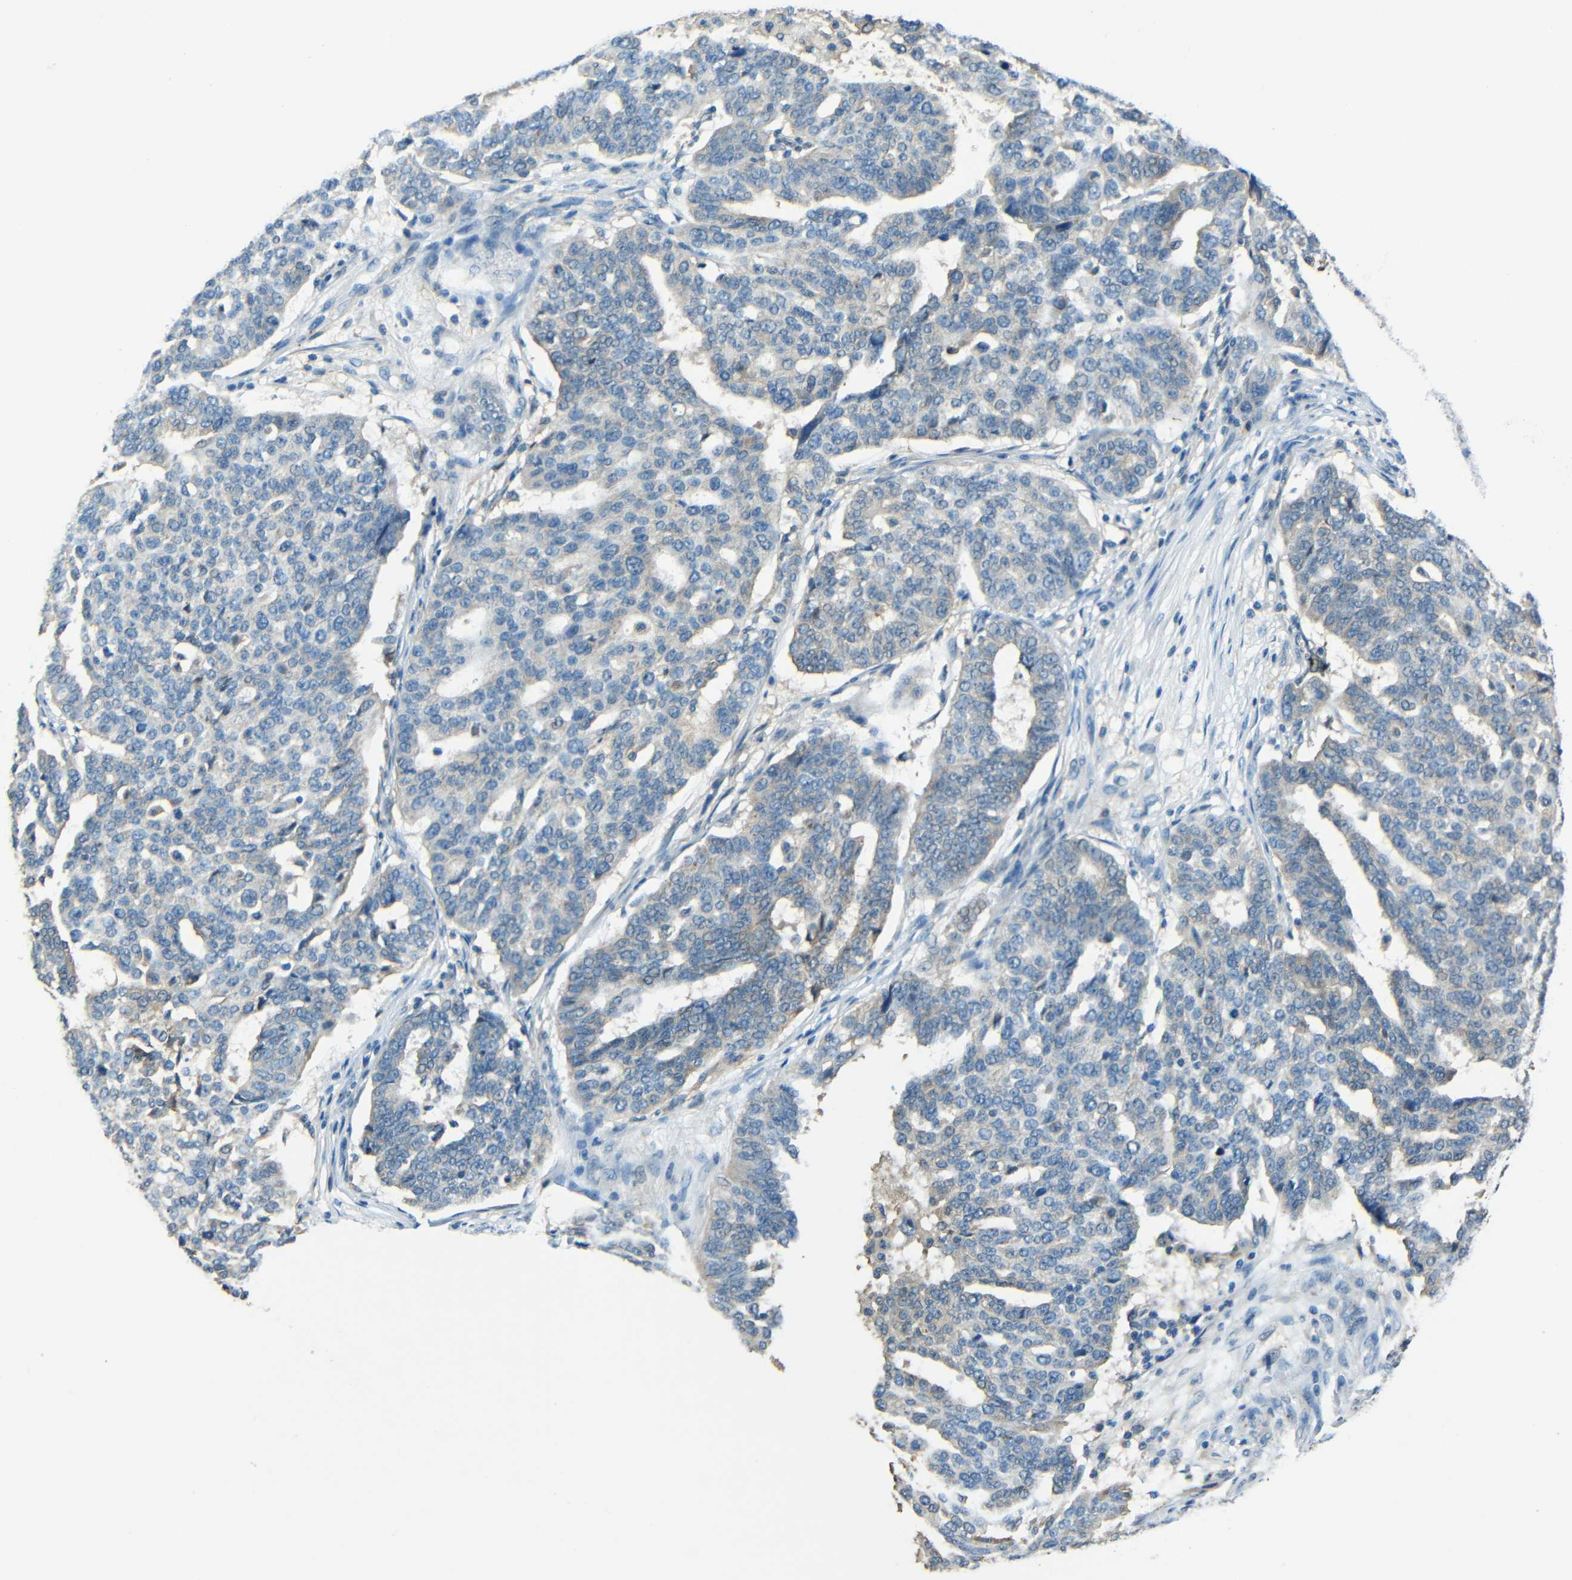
{"staining": {"intensity": "weak", "quantity": "<25%", "location": "cytoplasmic/membranous"}, "tissue": "ovarian cancer", "cell_type": "Tumor cells", "image_type": "cancer", "snomed": [{"axis": "morphology", "description": "Cystadenocarcinoma, serous, NOS"}, {"axis": "topography", "description": "Ovary"}], "caption": "Immunohistochemistry (IHC) photomicrograph of neoplastic tissue: ovarian cancer stained with DAB reveals no significant protein expression in tumor cells.", "gene": "CYP26B1", "patient": {"sex": "female", "age": 59}}